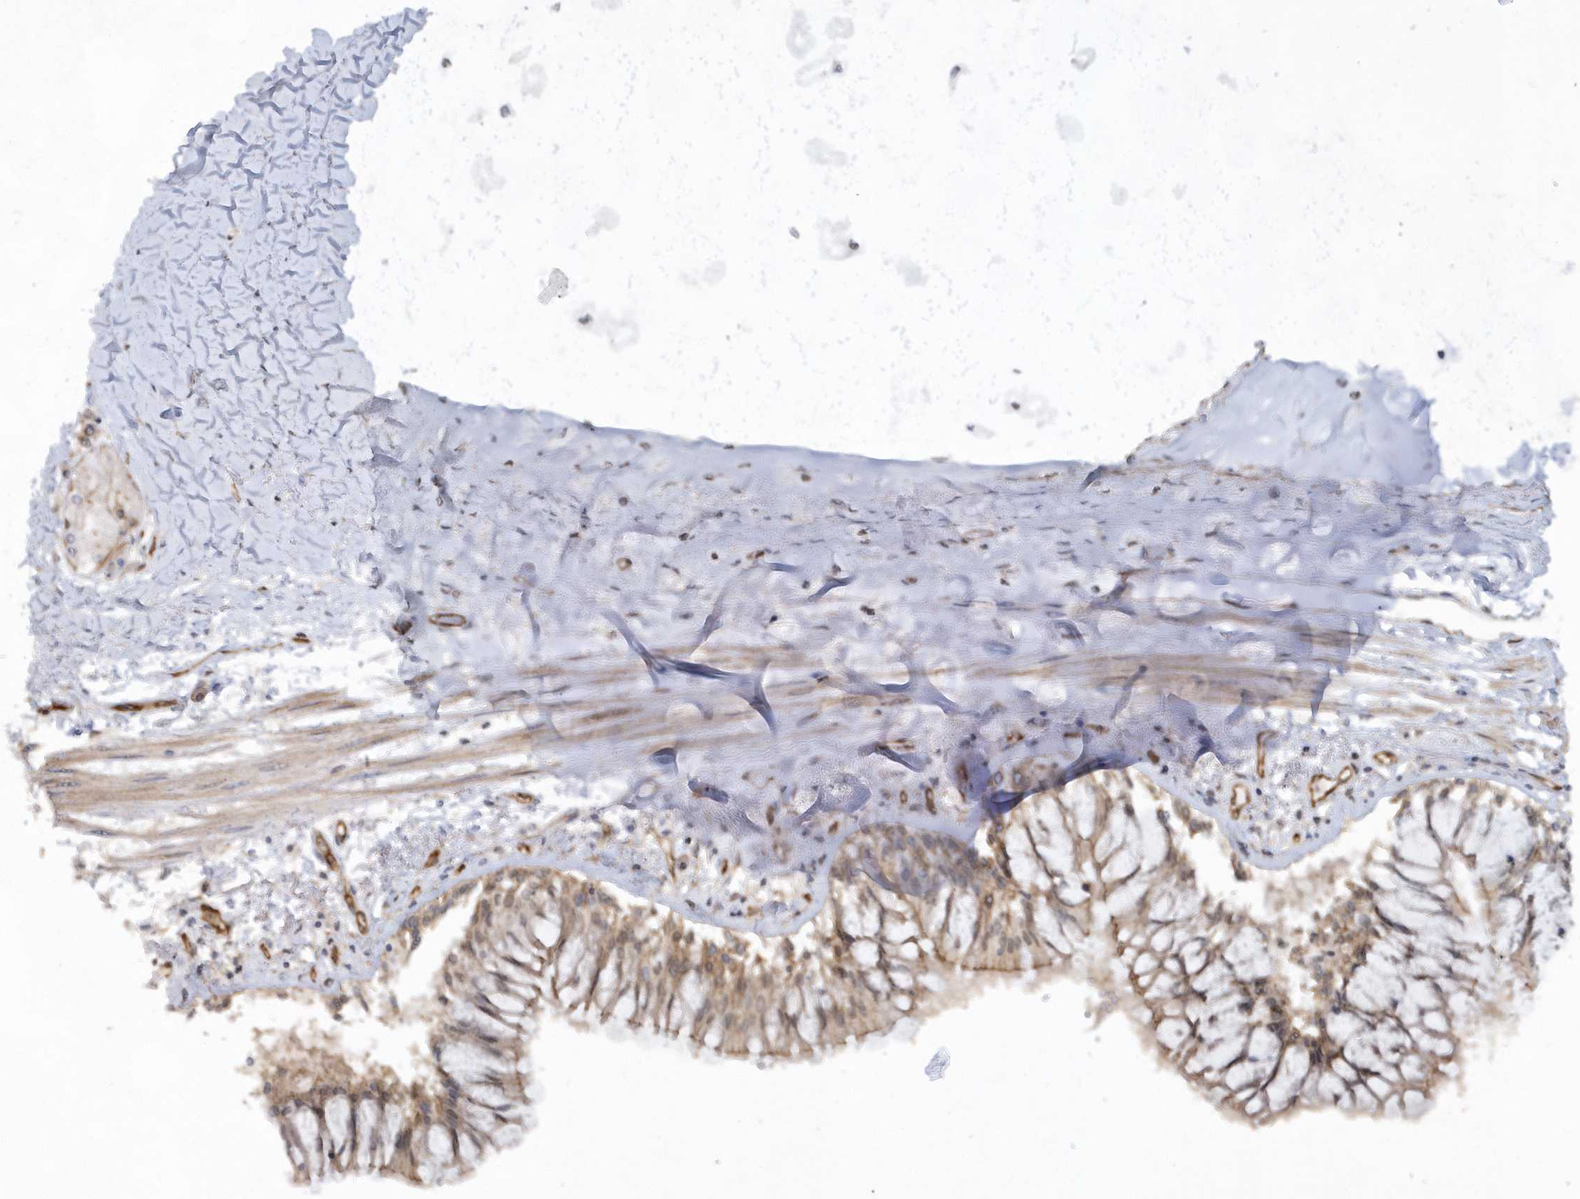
{"staining": {"intensity": "negative", "quantity": "none", "location": "none"}, "tissue": "adipose tissue", "cell_type": "Adipocytes", "image_type": "normal", "snomed": [{"axis": "morphology", "description": "Normal tissue, NOS"}, {"axis": "topography", "description": "Cartilage tissue"}, {"axis": "topography", "description": "Bronchus"}, {"axis": "topography", "description": "Lung"}, {"axis": "topography", "description": "Peripheral nerve tissue"}], "caption": "This histopathology image is of normal adipose tissue stained with immunohistochemistry (IHC) to label a protein in brown with the nuclei are counter-stained blue. There is no expression in adipocytes.", "gene": "RAI14", "patient": {"sex": "female", "age": 49}}